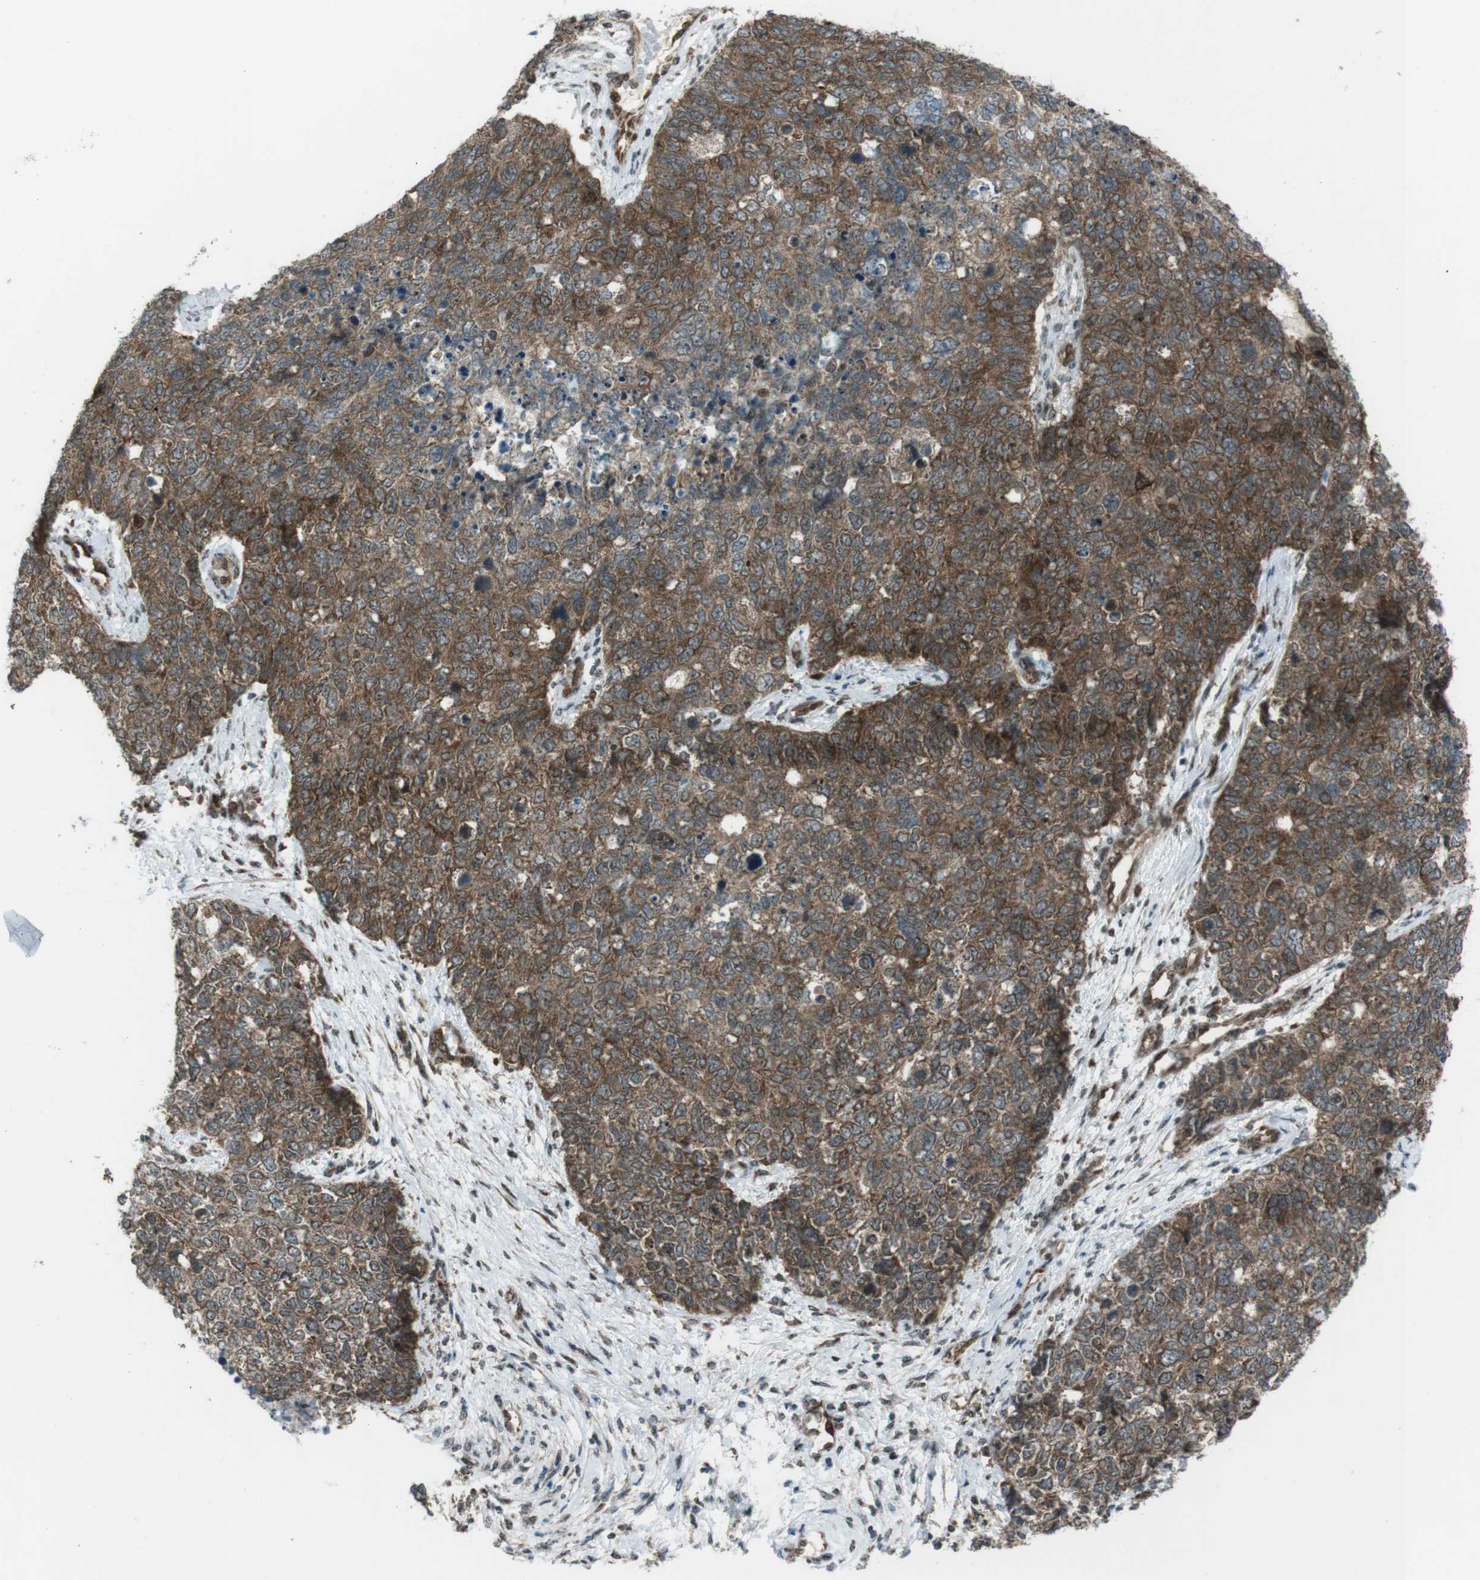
{"staining": {"intensity": "moderate", "quantity": ">75%", "location": "cytoplasmic/membranous"}, "tissue": "cervical cancer", "cell_type": "Tumor cells", "image_type": "cancer", "snomed": [{"axis": "morphology", "description": "Squamous cell carcinoma, NOS"}, {"axis": "topography", "description": "Cervix"}], "caption": "IHC image of neoplastic tissue: human cervical cancer stained using immunohistochemistry displays medium levels of moderate protein expression localized specifically in the cytoplasmic/membranous of tumor cells, appearing as a cytoplasmic/membranous brown color.", "gene": "CSNK1D", "patient": {"sex": "female", "age": 63}}